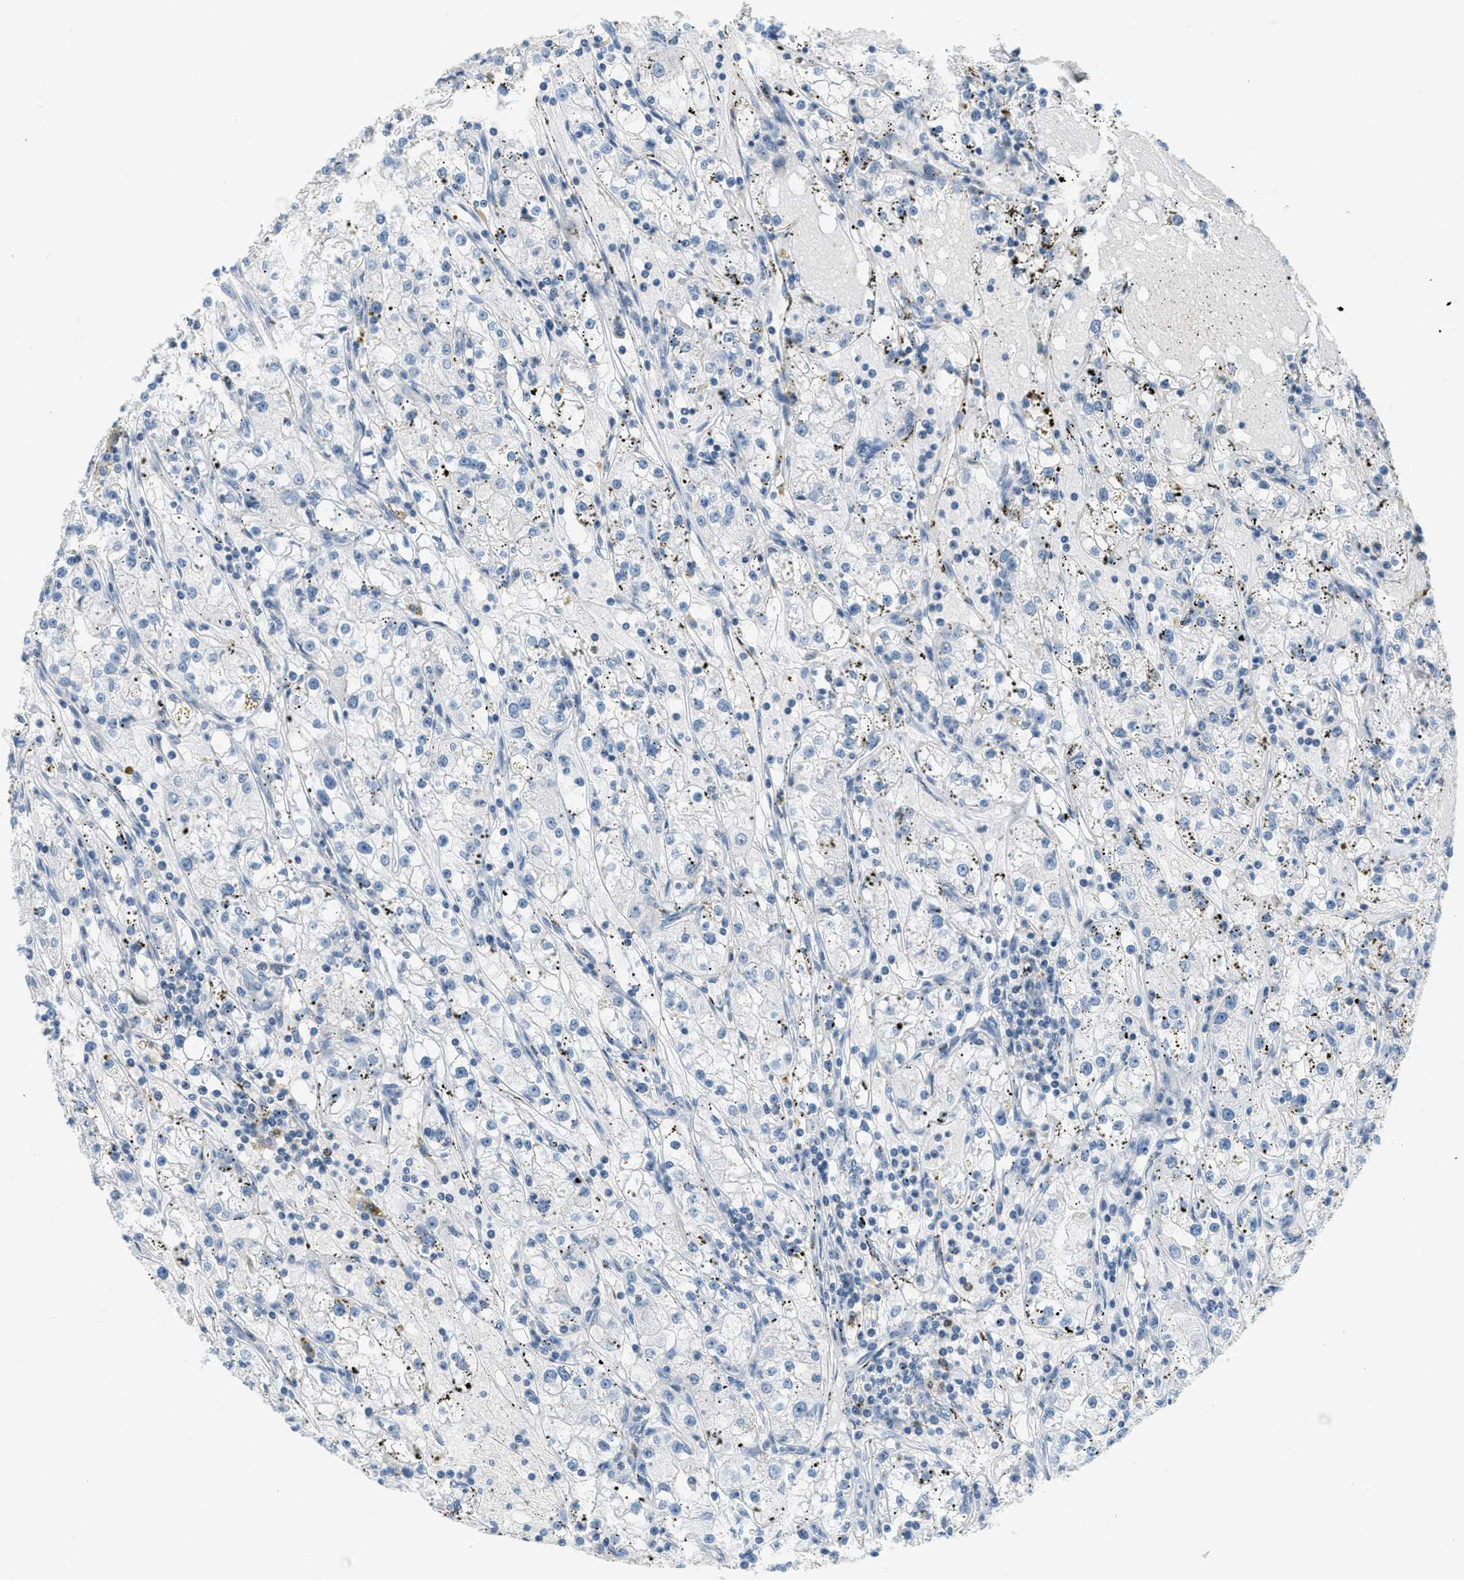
{"staining": {"intensity": "negative", "quantity": "none", "location": "none"}, "tissue": "renal cancer", "cell_type": "Tumor cells", "image_type": "cancer", "snomed": [{"axis": "morphology", "description": "Adenocarcinoma, NOS"}, {"axis": "topography", "description": "Kidney"}], "caption": "Immunohistochemical staining of human adenocarcinoma (renal) displays no significant staining in tumor cells.", "gene": "FYN", "patient": {"sex": "male", "age": 56}}